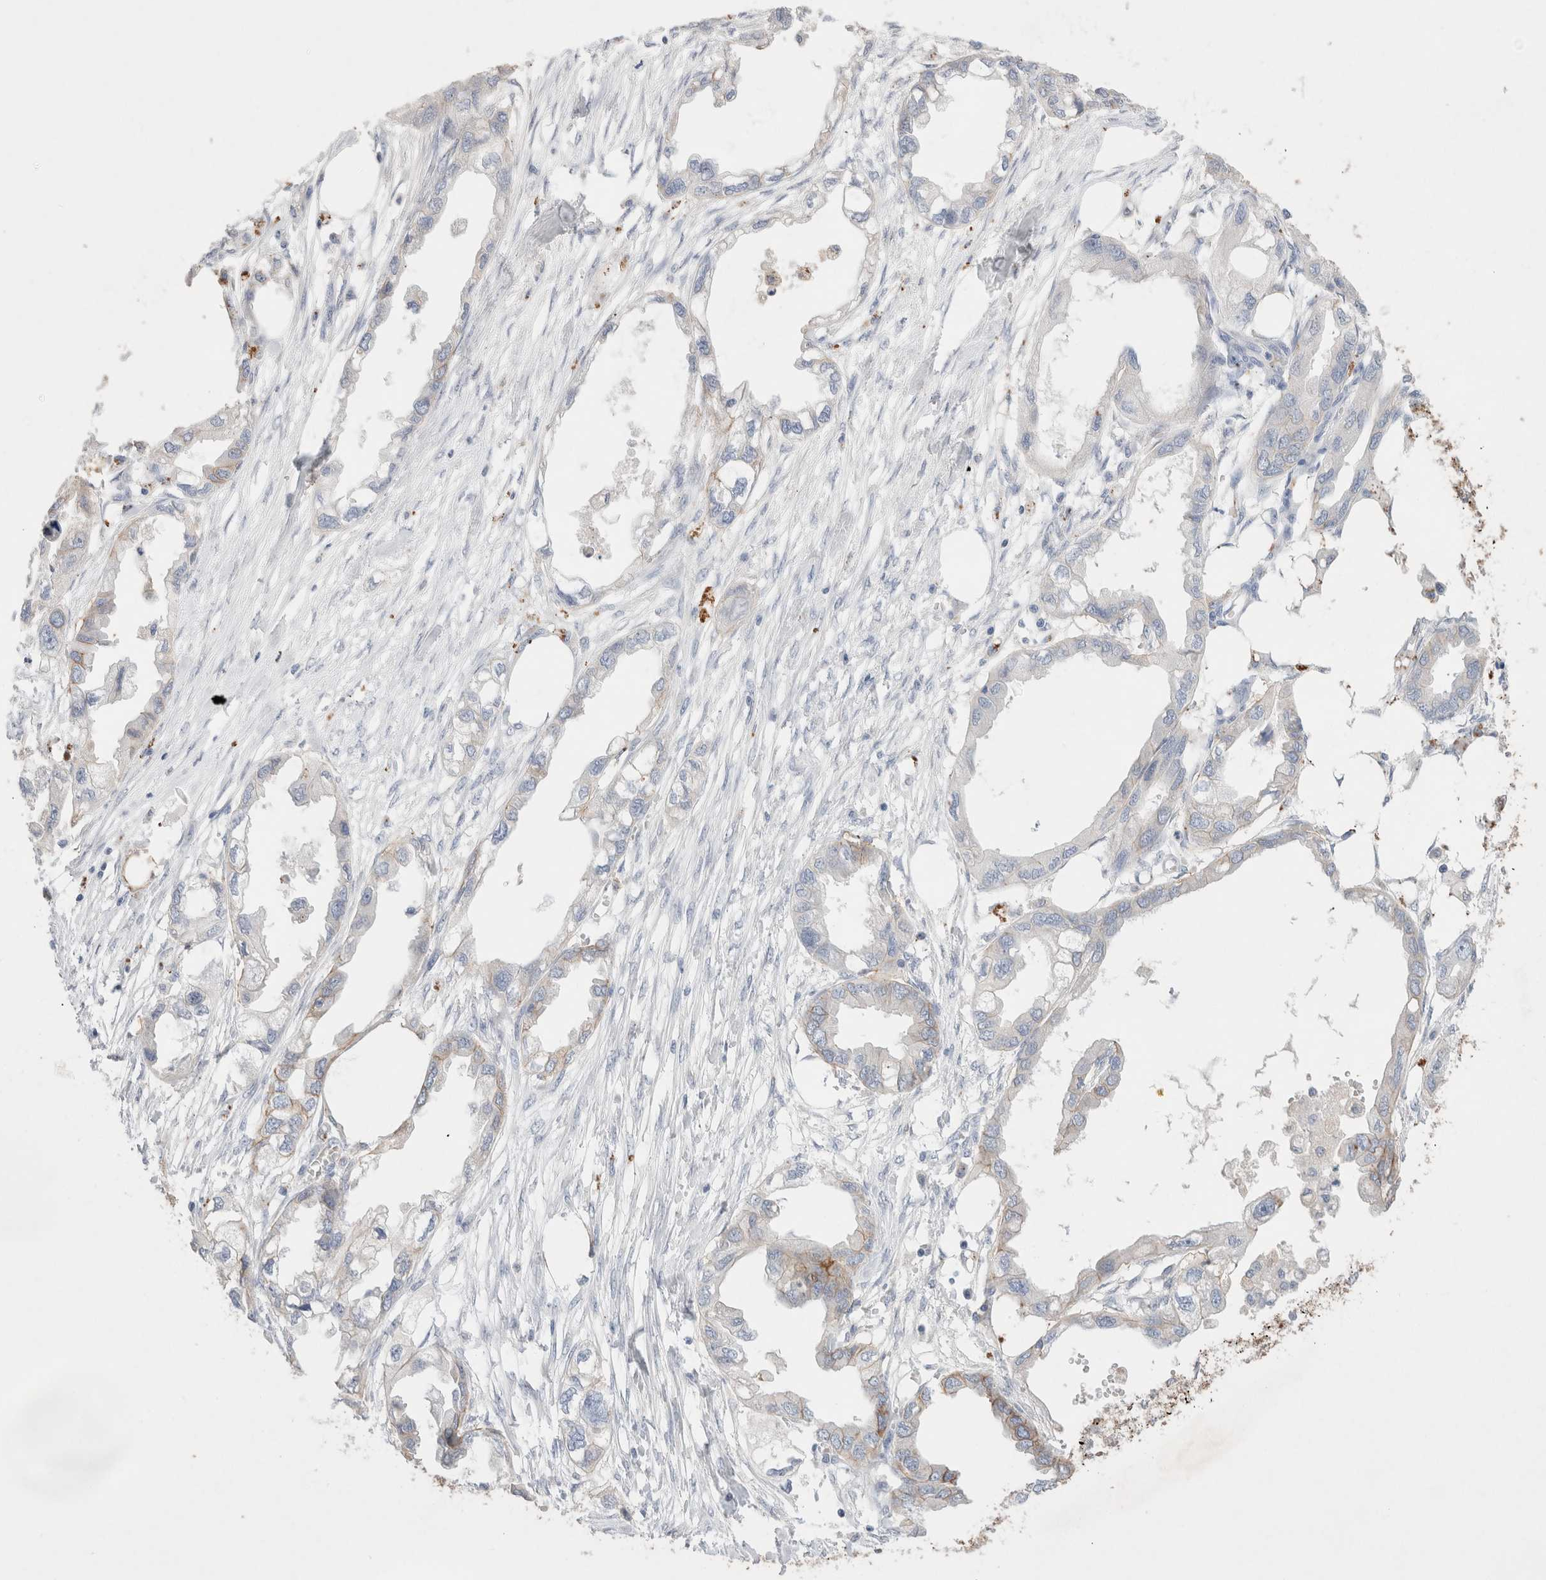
{"staining": {"intensity": "weak", "quantity": "<25%", "location": "cytoplasmic/membranous"}, "tissue": "endometrial cancer", "cell_type": "Tumor cells", "image_type": "cancer", "snomed": [{"axis": "morphology", "description": "Adenocarcinoma, NOS"}, {"axis": "morphology", "description": "Adenocarcinoma, metastatic, NOS"}, {"axis": "topography", "description": "Adipose tissue"}, {"axis": "topography", "description": "Endometrium"}], "caption": "Image shows no protein staining in tumor cells of endometrial adenocarcinoma tissue.", "gene": "EPCAM", "patient": {"sex": "female", "age": 67}}